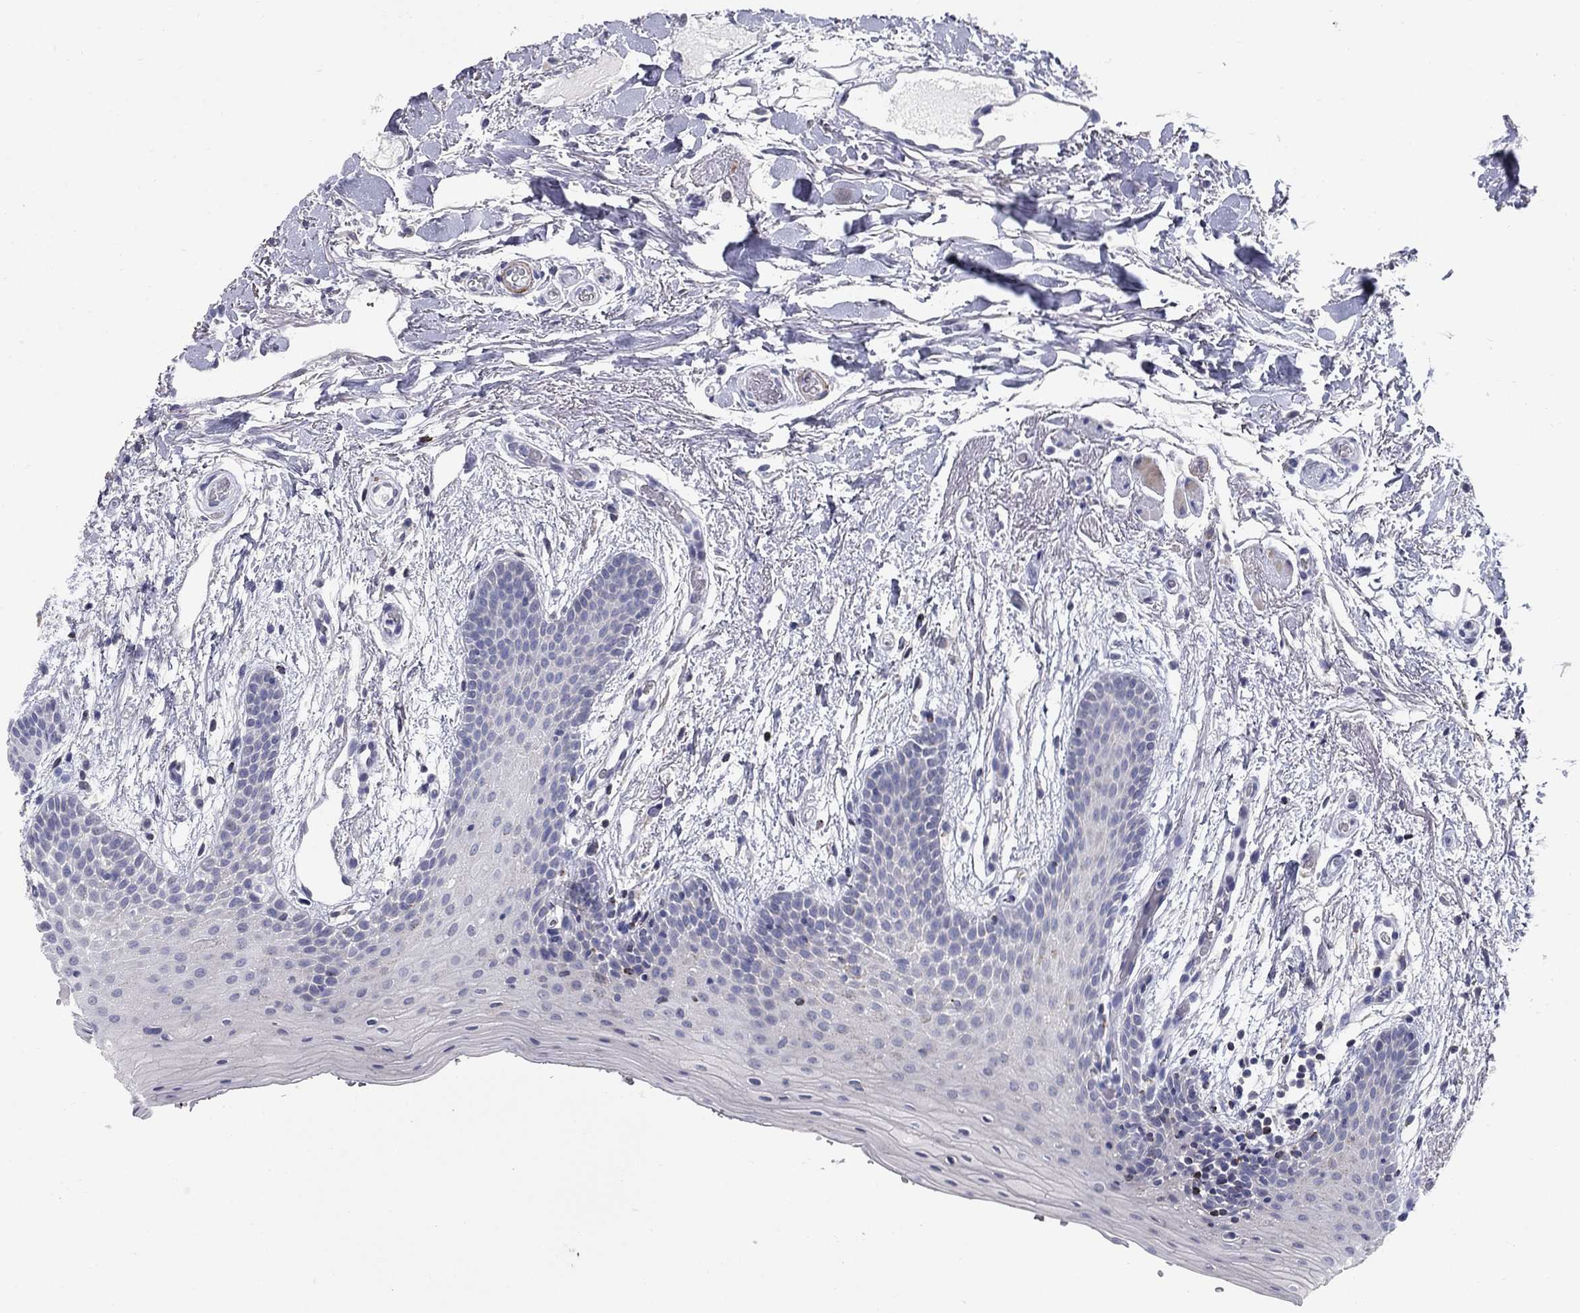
{"staining": {"intensity": "negative", "quantity": "none", "location": "none"}, "tissue": "oral mucosa", "cell_type": "Squamous epithelial cells", "image_type": "normal", "snomed": [{"axis": "morphology", "description": "Normal tissue, NOS"}, {"axis": "topography", "description": "Oral tissue"}, {"axis": "topography", "description": "Tounge, NOS"}], "caption": "This is a image of immunohistochemistry (IHC) staining of normal oral mucosa, which shows no staining in squamous epithelial cells.", "gene": "NTRK2", "patient": {"sex": "female", "age": 86}}